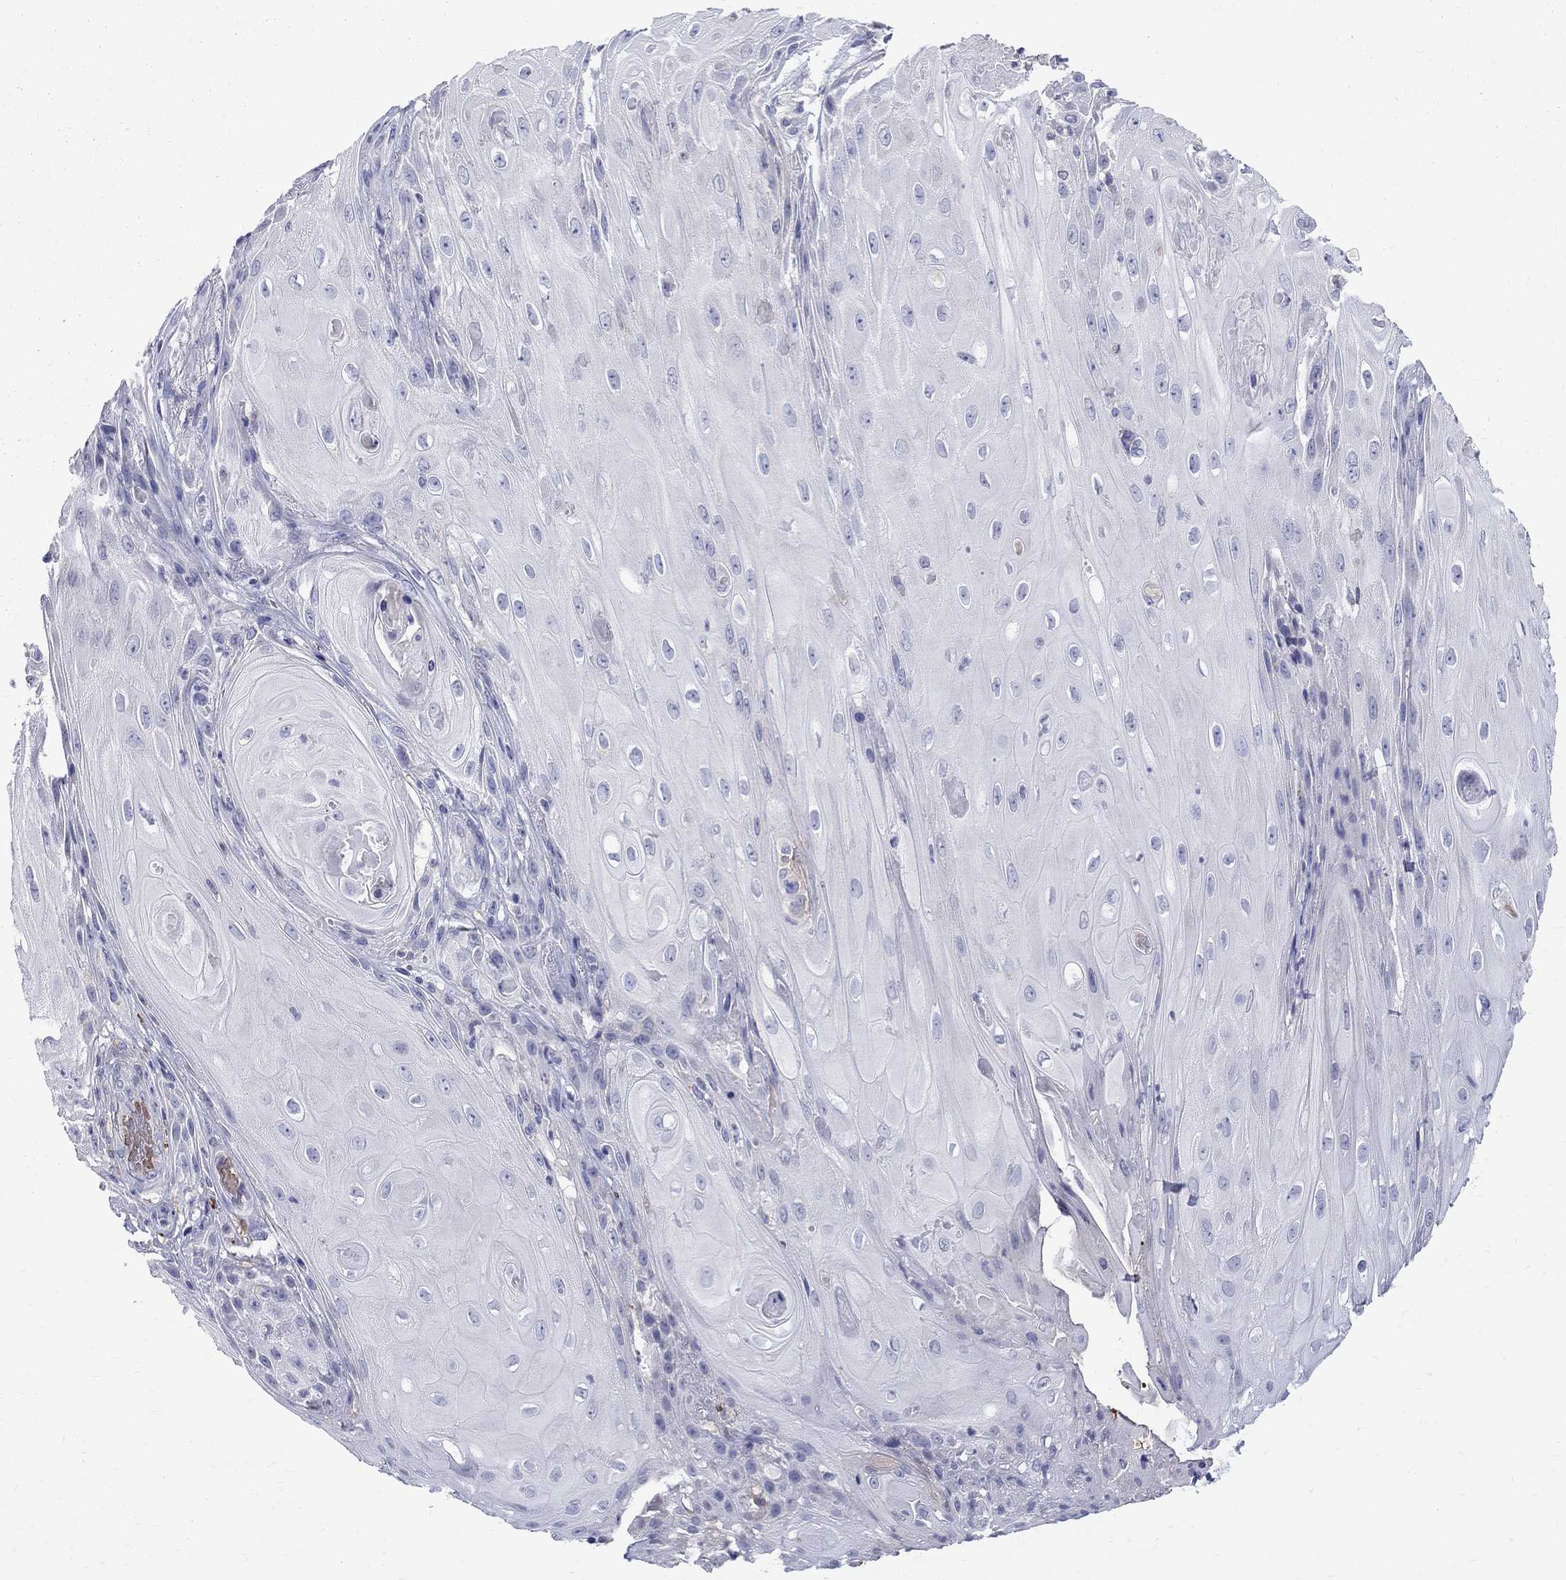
{"staining": {"intensity": "negative", "quantity": "none", "location": "none"}, "tissue": "skin cancer", "cell_type": "Tumor cells", "image_type": "cancer", "snomed": [{"axis": "morphology", "description": "Squamous cell carcinoma, NOS"}, {"axis": "topography", "description": "Skin"}], "caption": "Tumor cells are negative for brown protein staining in squamous cell carcinoma (skin). Brightfield microscopy of immunohistochemistry stained with DAB (3,3'-diaminobenzidine) (brown) and hematoxylin (blue), captured at high magnification.", "gene": "AGER", "patient": {"sex": "male", "age": 62}}